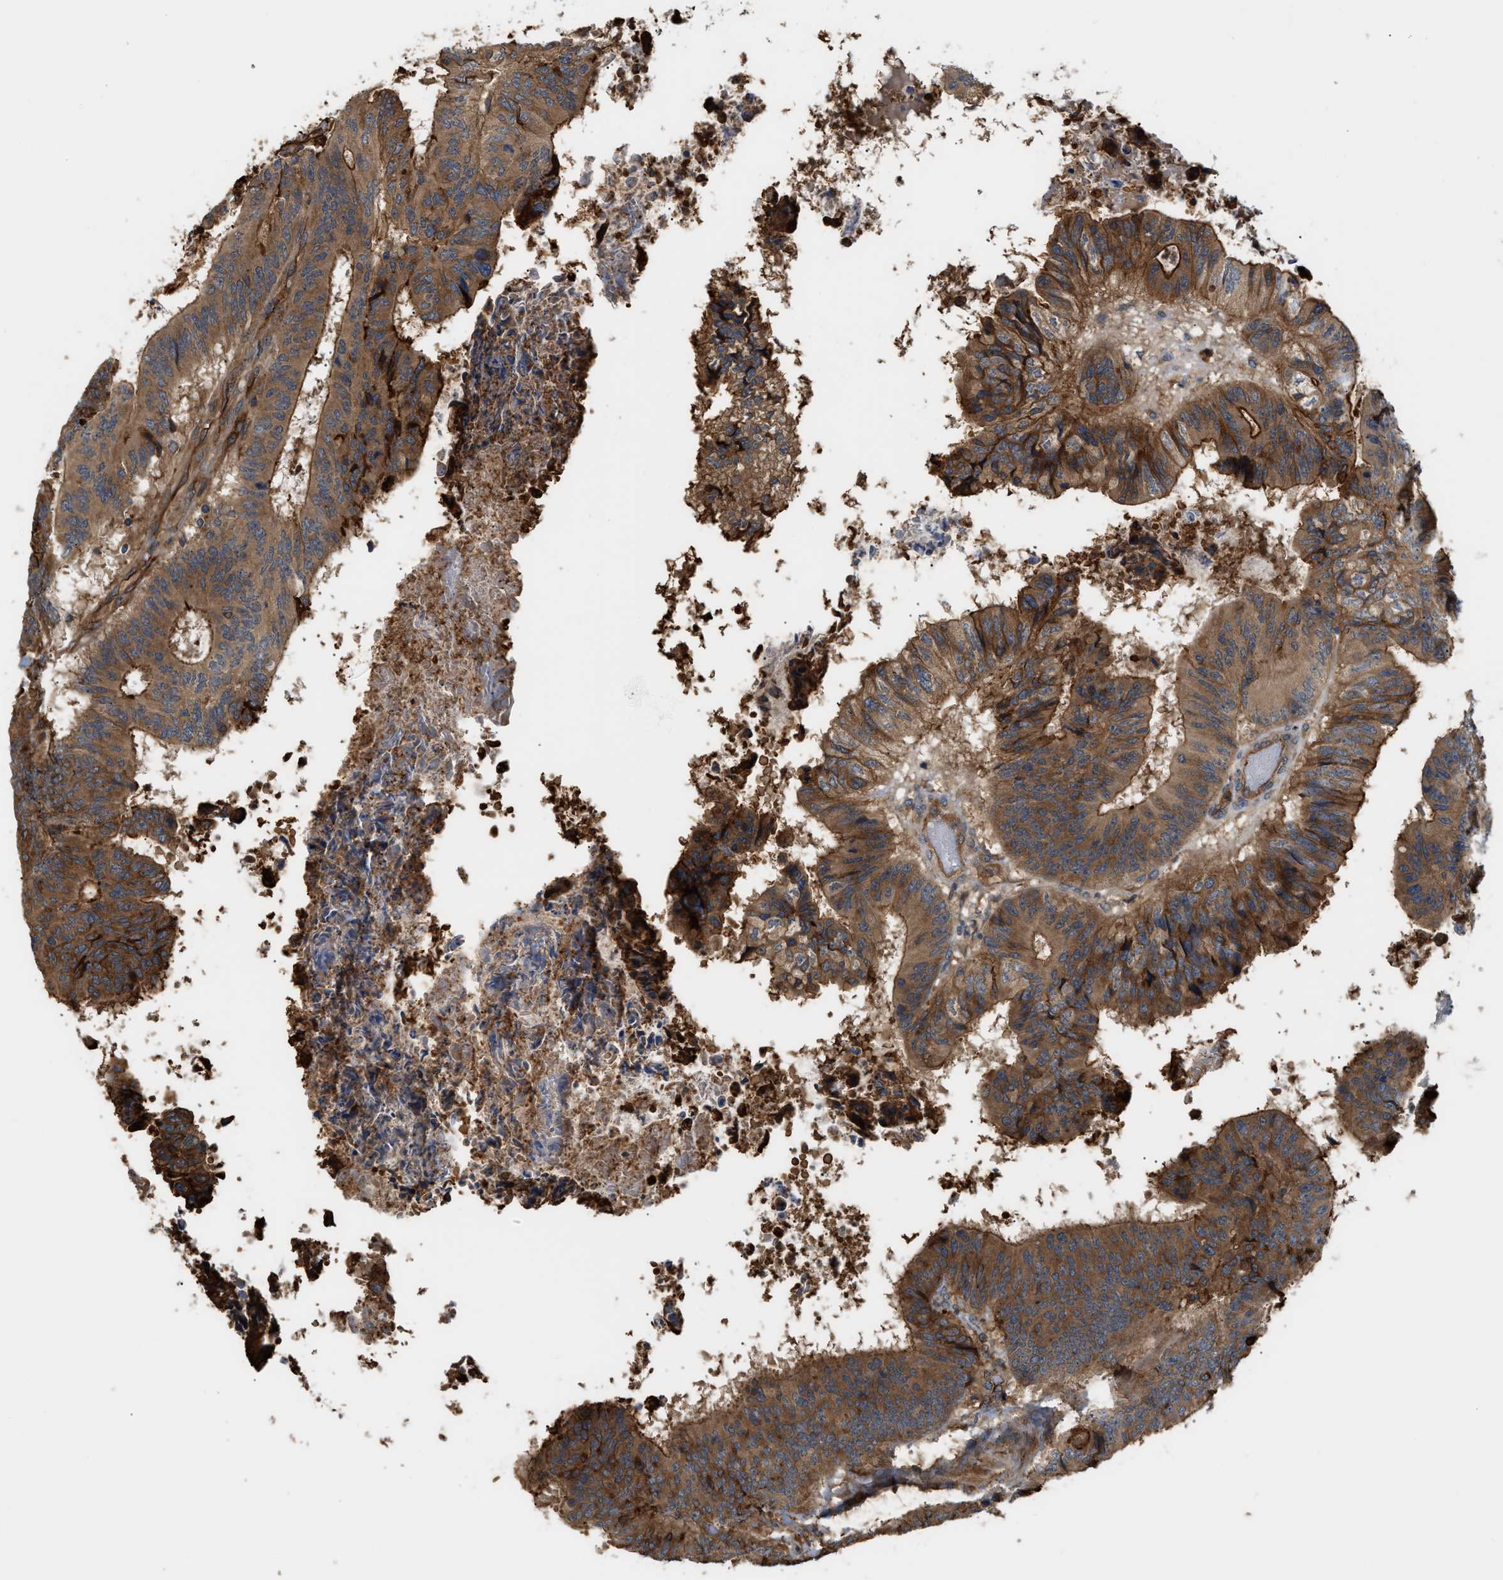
{"staining": {"intensity": "strong", "quantity": ">75%", "location": "cytoplasmic/membranous"}, "tissue": "colorectal cancer", "cell_type": "Tumor cells", "image_type": "cancer", "snomed": [{"axis": "morphology", "description": "Adenocarcinoma, NOS"}, {"axis": "topography", "description": "Rectum"}], "caption": "There is high levels of strong cytoplasmic/membranous expression in tumor cells of colorectal adenocarcinoma, as demonstrated by immunohistochemical staining (brown color).", "gene": "DDHD2", "patient": {"sex": "male", "age": 72}}